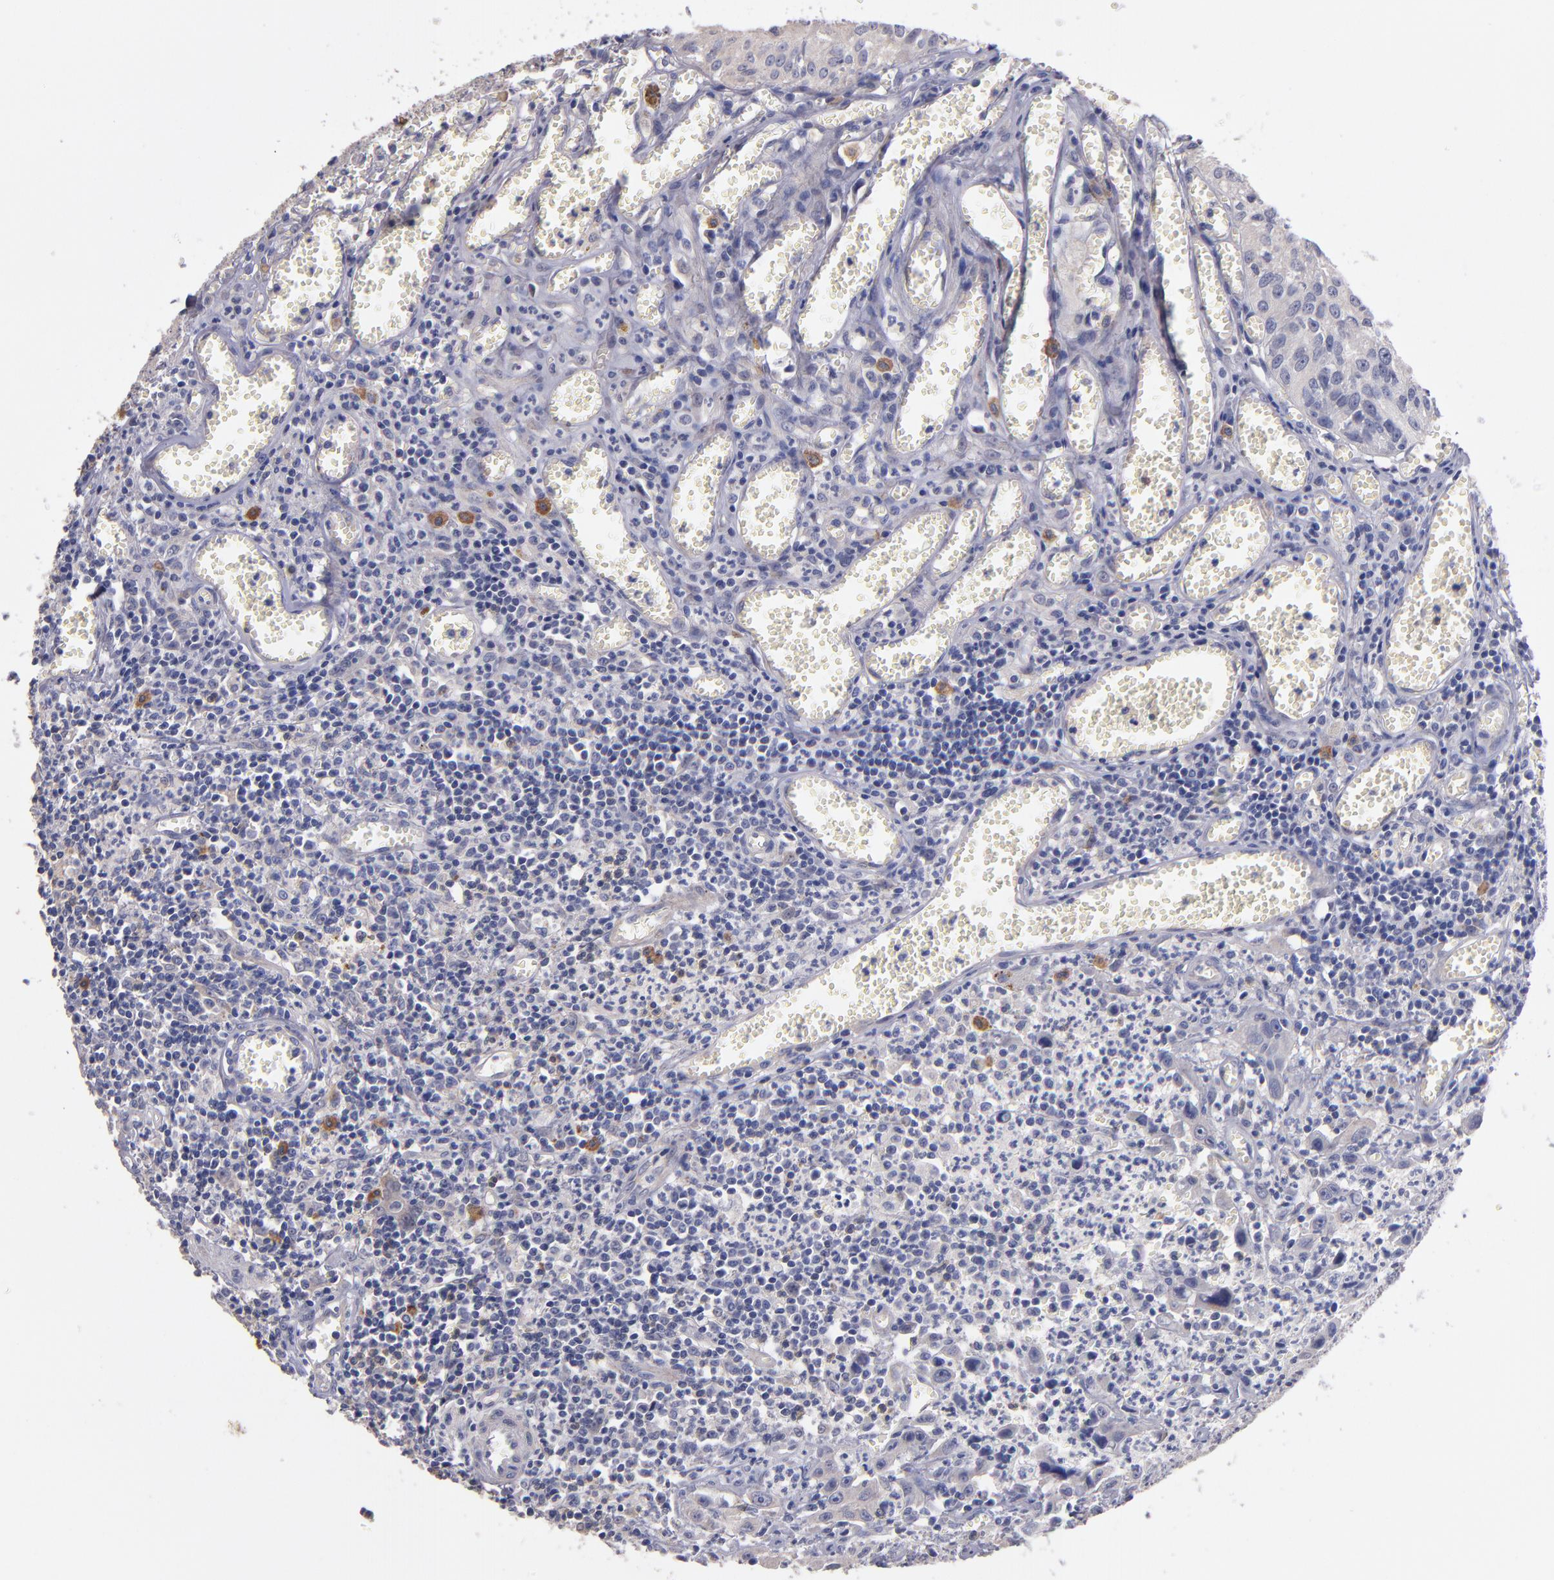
{"staining": {"intensity": "weak", "quantity": ">75%", "location": "cytoplasmic/membranous"}, "tissue": "urothelial cancer", "cell_type": "Tumor cells", "image_type": "cancer", "snomed": [{"axis": "morphology", "description": "Urothelial carcinoma, High grade"}, {"axis": "topography", "description": "Urinary bladder"}], "caption": "Tumor cells show low levels of weak cytoplasmic/membranous expression in approximately >75% of cells in human urothelial cancer. (DAB = brown stain, brightfield microscopy at high magnification).", "gene": "MAGEE1", "patient": {"sex": "male", "age": 66}}